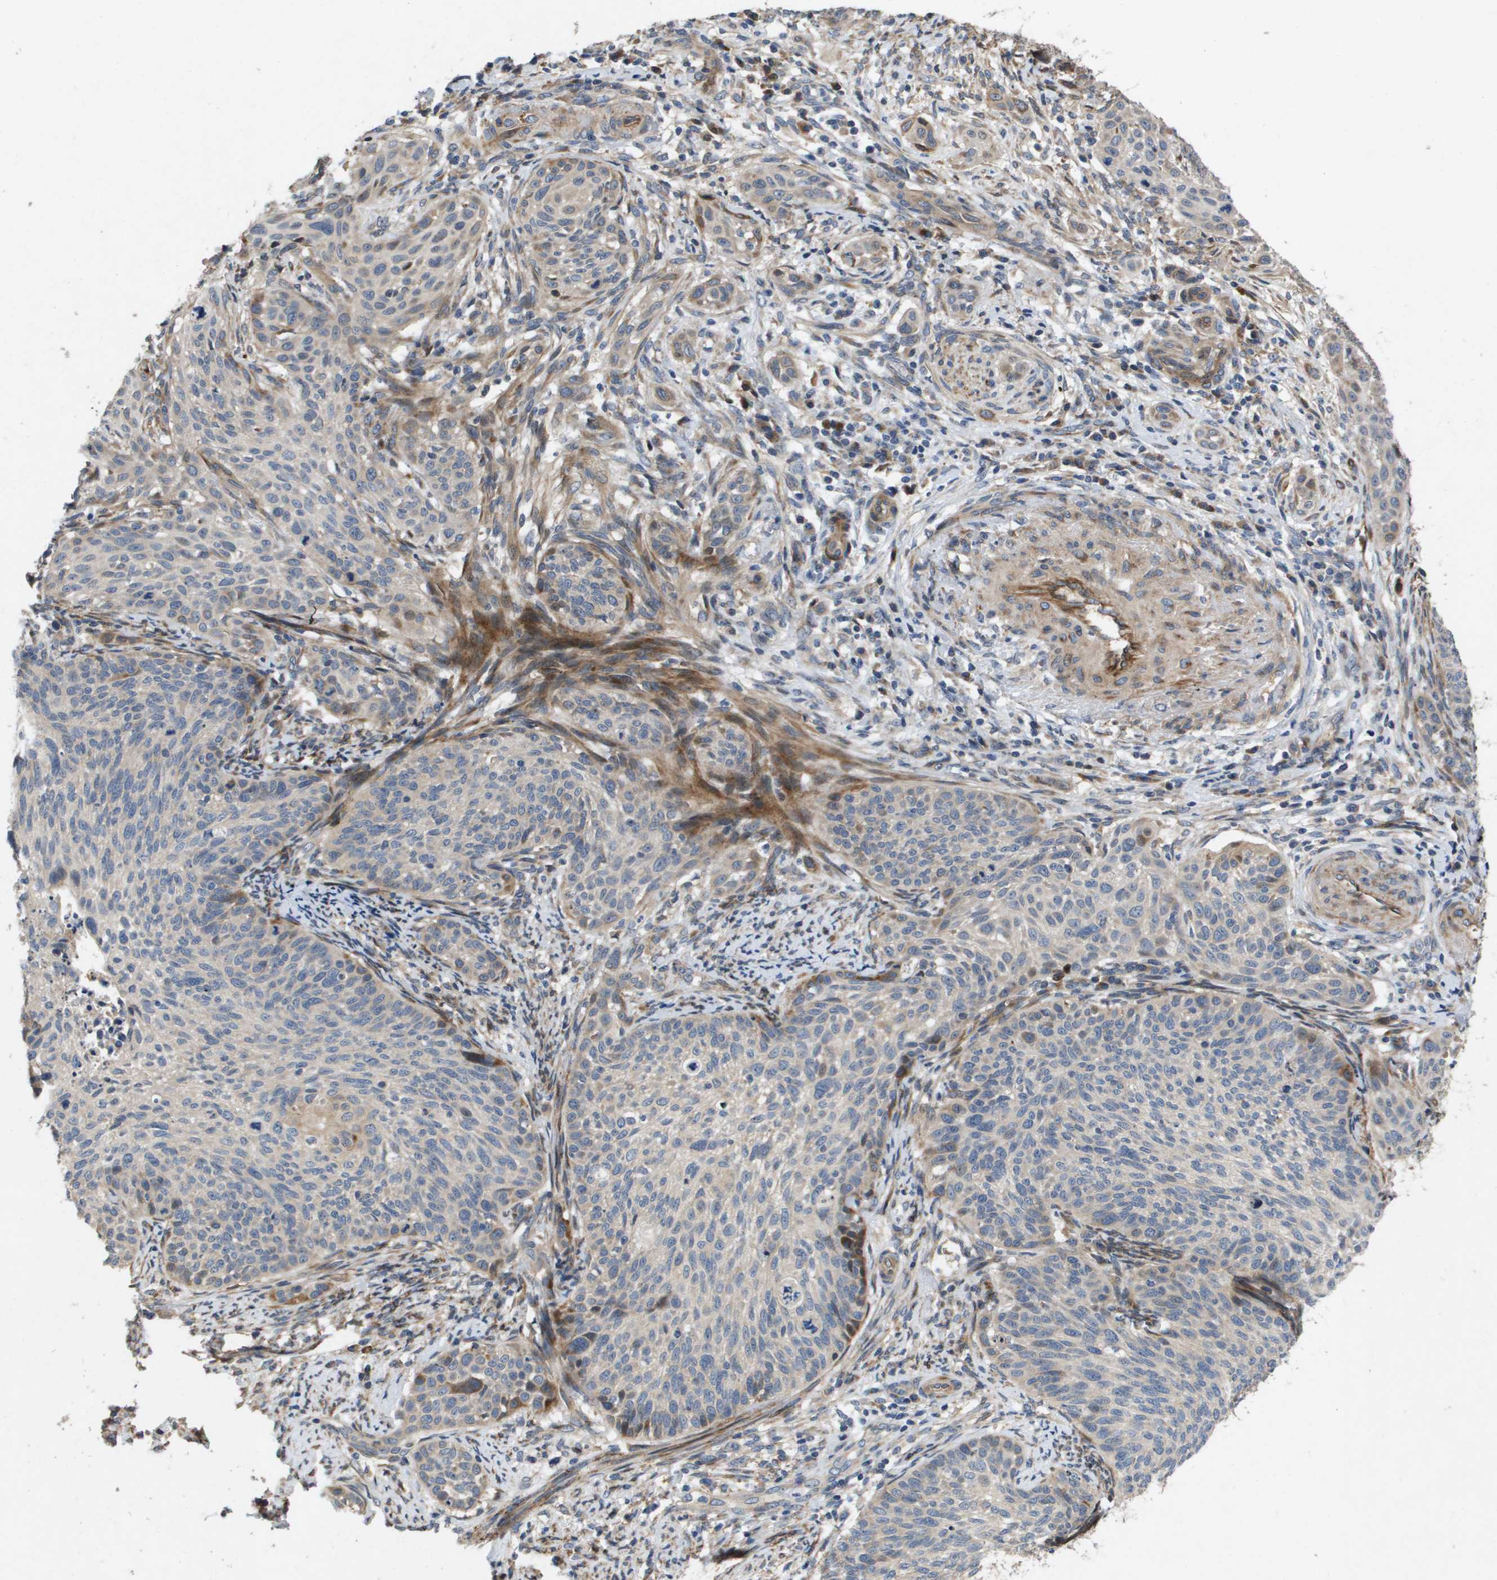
{"staining": {"intensity": "weak", "quantity": "<25%", "location": "cytoplasmic/membranous"}, "tissue": "cervical cancer", "cell_type": "Tumor cells", "image_type": "cancer", "snomed": [{"axis": "morphology", "description": "Squamous cell carcinoma, NOS"}, {"axis": "topography", "description": "Cervix"}], "caption": "DAB (3,3'-diaminobenzidine) immunohistochemical staining of human cervical squamous cell carcinoma shows no significant positivity in tumor cells.", "gene": "ENTPD2", "patient": {"sex": "female", "age": 70}}